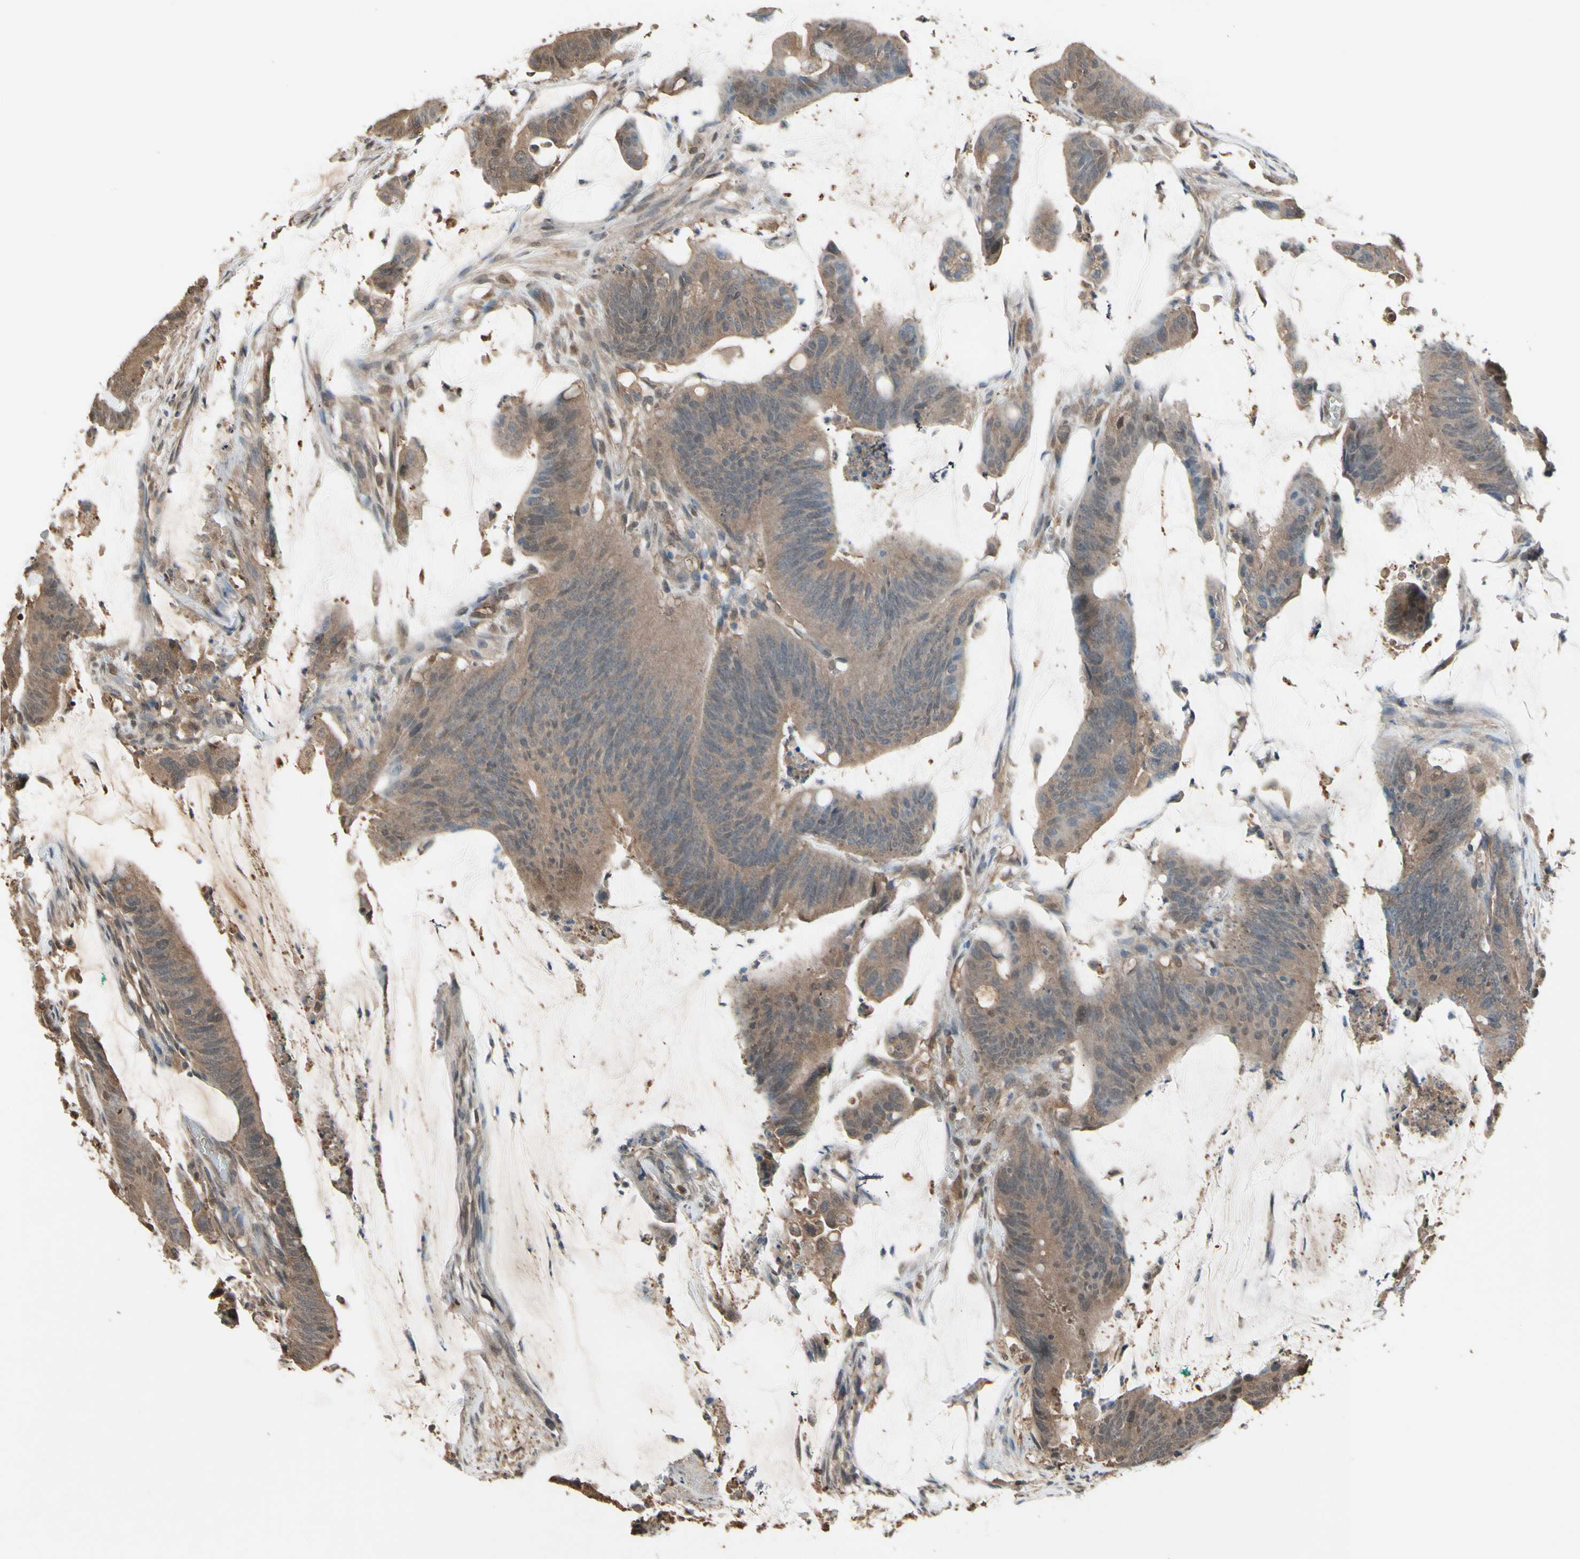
{"staining": {"intensity": "moderate", "quantity": ">75%", "location": "cytoplasmic/membranous"}, "tissue": "colorectal cancer", "cell_type": "Tumor cells", "image_type": "cancer", "snomed": [{"axis": "morphology", "description": "Adenocarcinoma, NOS"}, {"axis": "topography", "description": "Rectum"}], "caption": "Immunohistochemical staining of human colorectal cancer displays medium levels of moderate cytoplasmic/membranous positivity in about >75% of tumor cells.", "gene": "PNPLA7", "patient": {"sex": "female", "age": 66}}